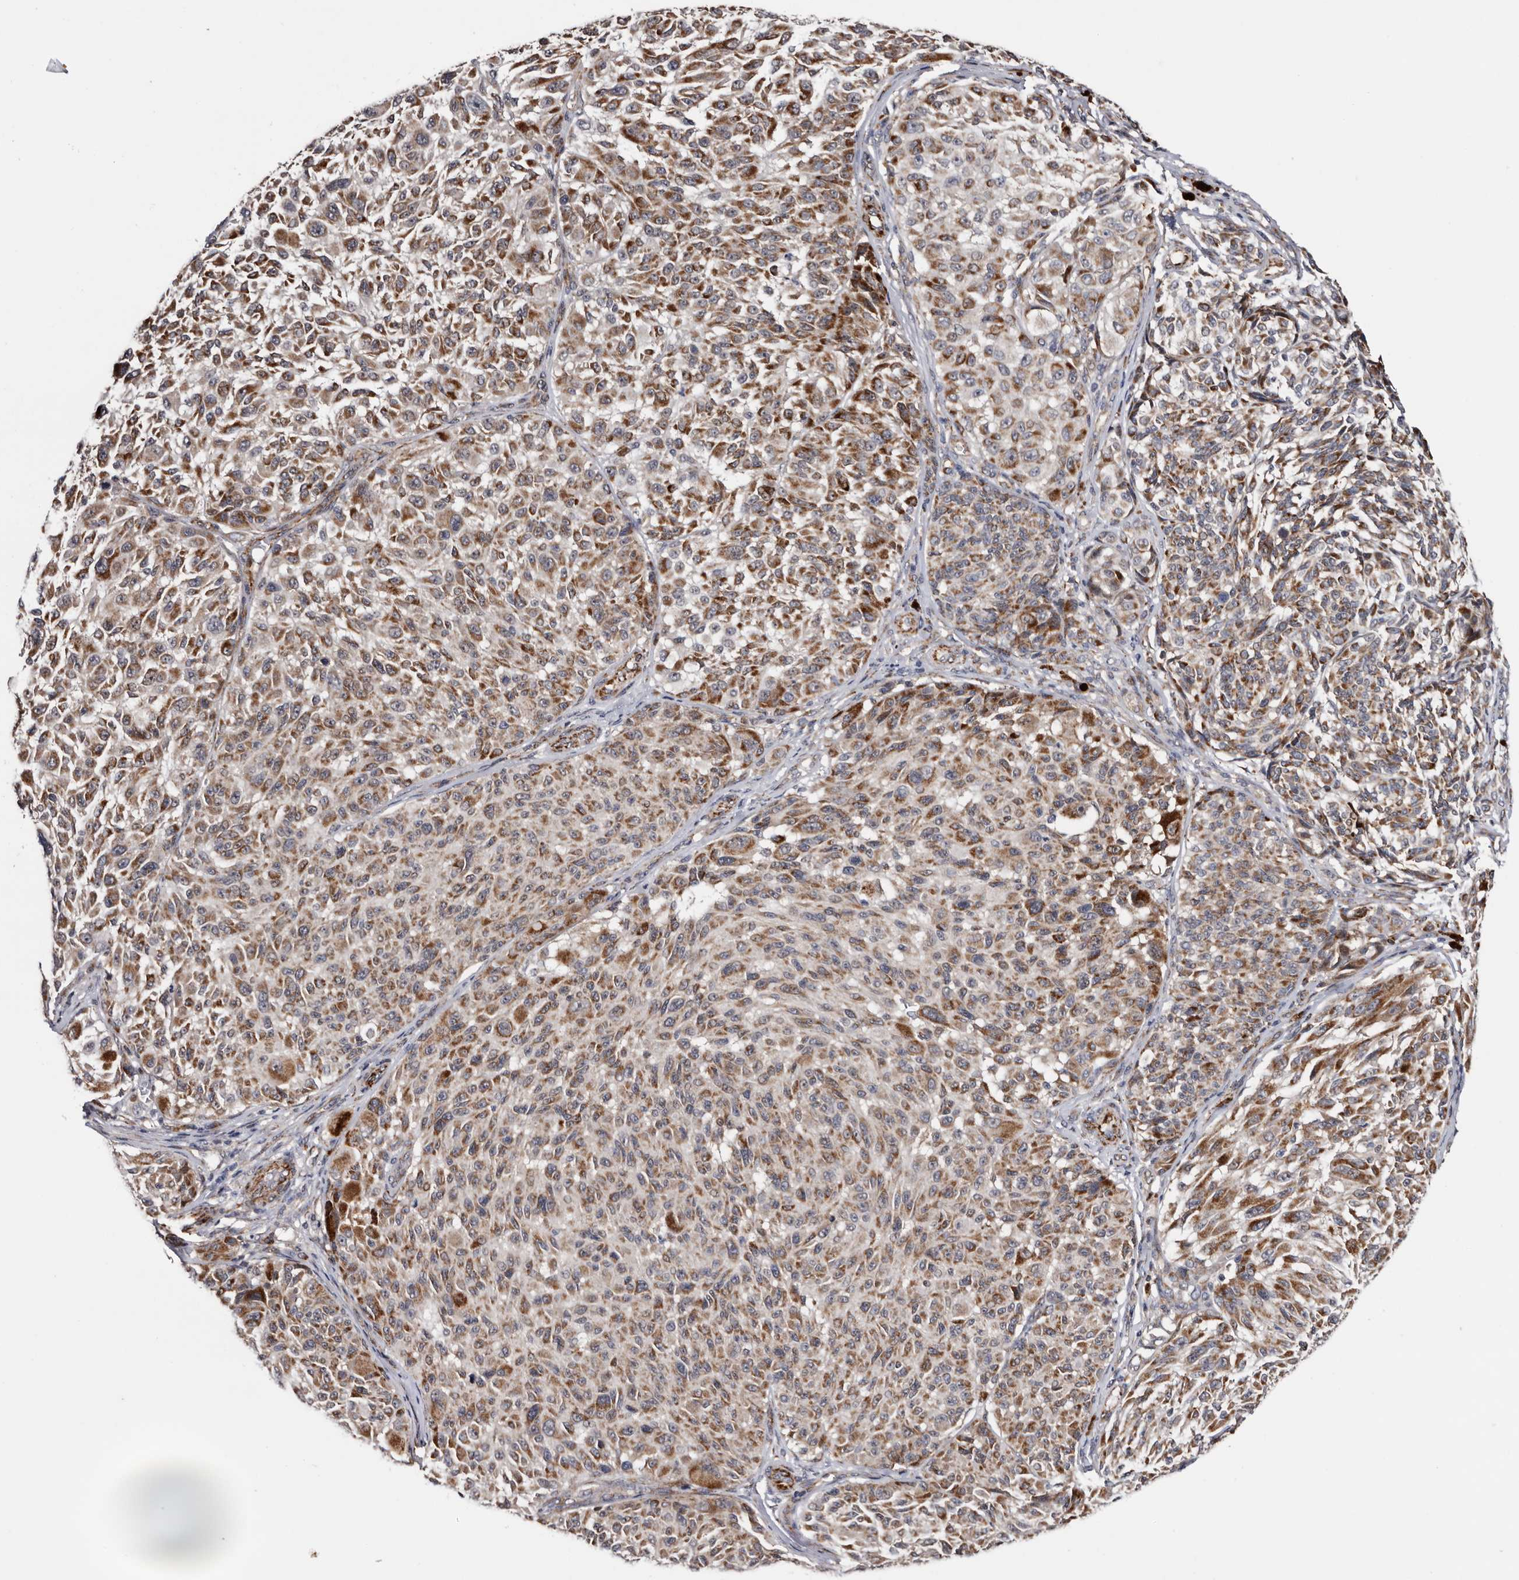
{"staining": {"intensity": "moderate", "quantity": ">75%", "location": "cytoplasmic/membranous"}, "tissue": "melanoma", "cell_type": "Tumor cells", "image_type": "cancer", "snomed": [{"axis": "morphology", "description": "Malignant melanoma, NOS"}, {"axis": "topography", "description": "Skin"}], "caption": "A photomicrograph of malignant melanoma stained for a protein displays moderate cytoplasmic/membranous brown staining in tumor cells.", "gene": "ARMCX2", "patient": {"sex": "male", "age": 83}}